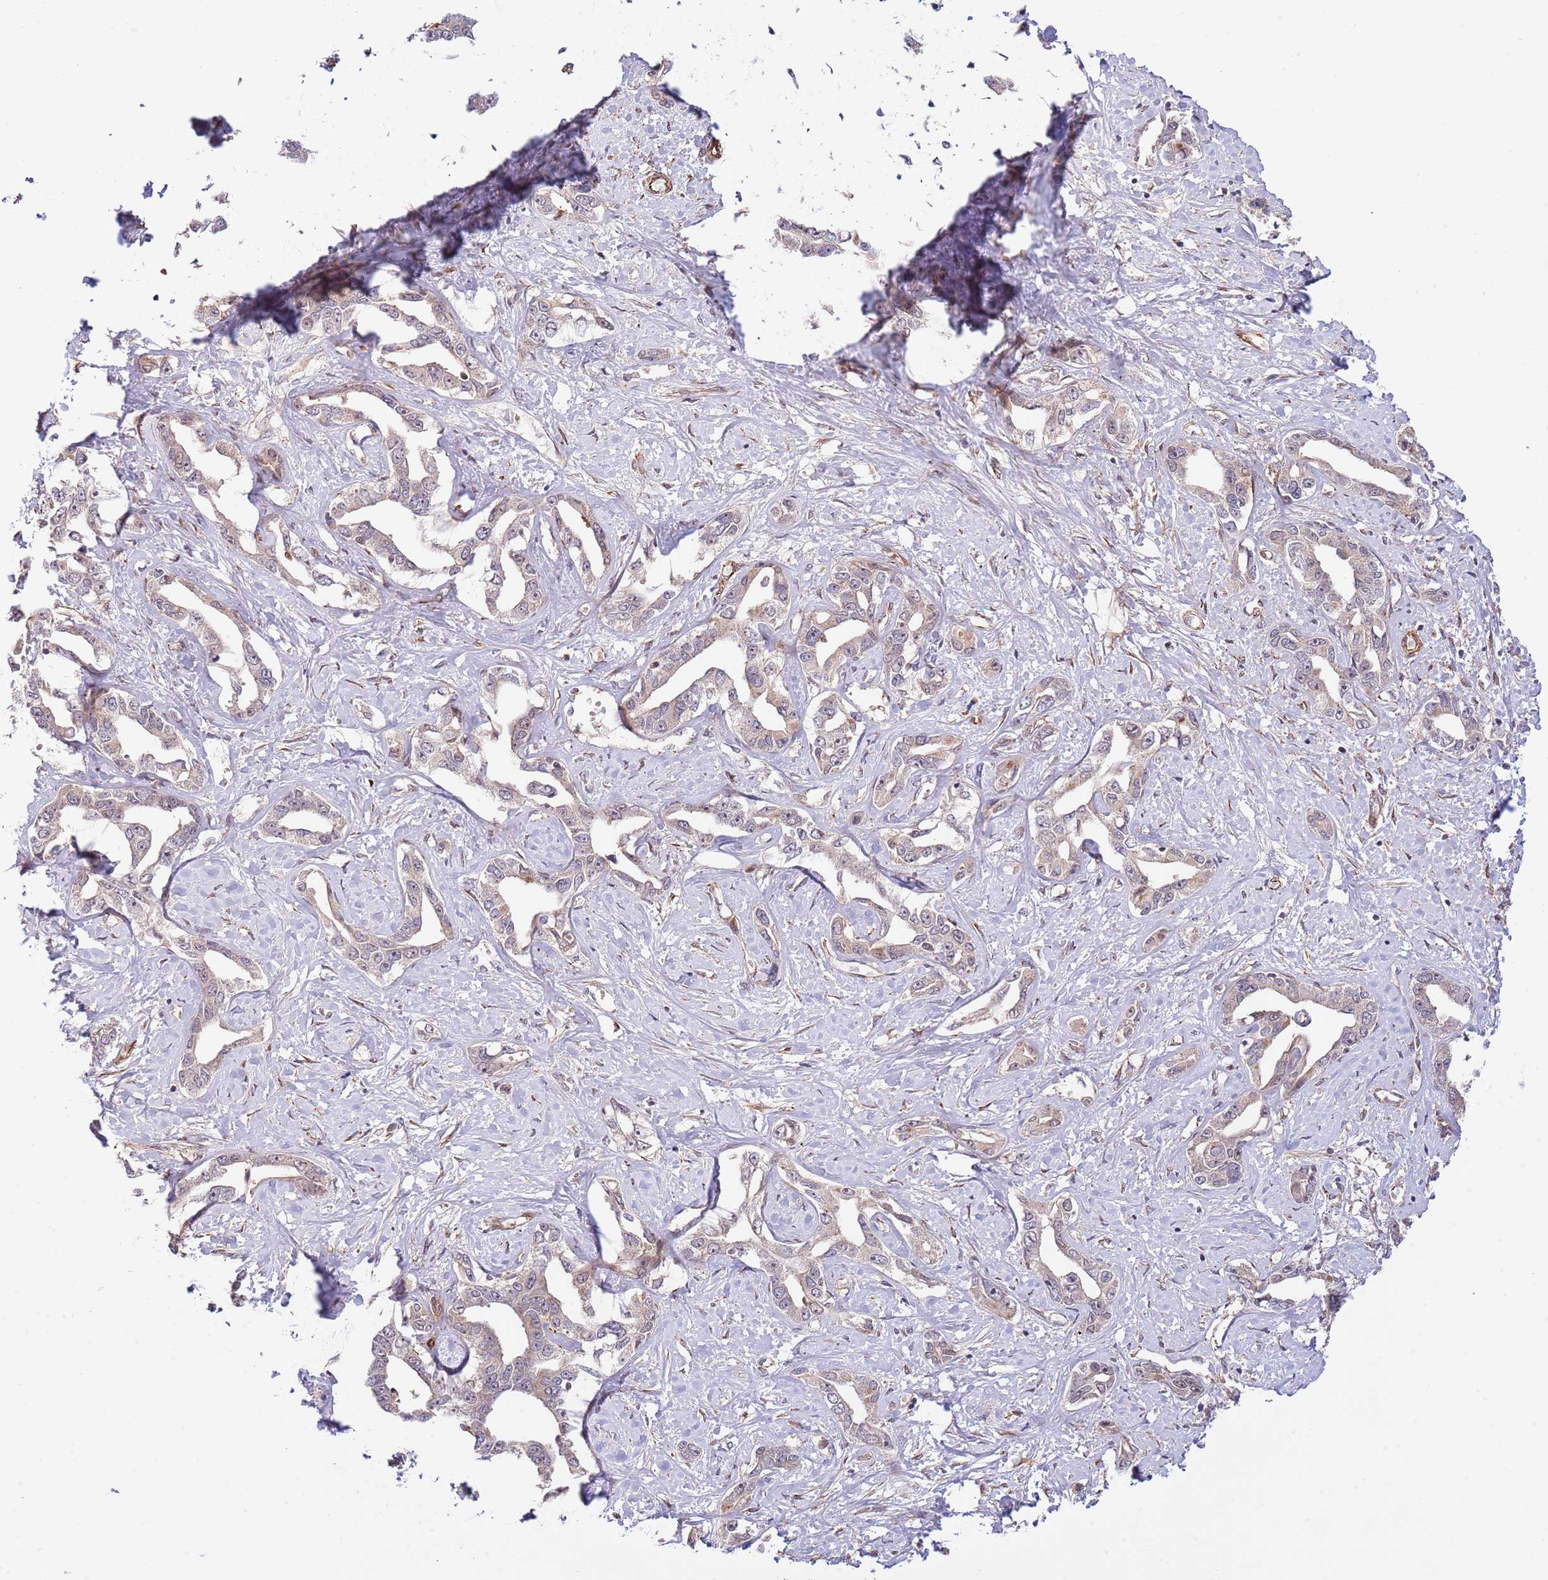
{"staining": {"intensity": "weak", "quantity": "25%-75%", "location": "cytoplasmic/membranous"}, "tissue": "liver cancer", "cell_type": "Tumor cells", "image_type": "cancer", "snomed": [{"axis": "morphology", "description": "Cholangiocarcinoma"}, {"axis": "topography", "description": "Liver"}], "caption": "Immunohistochemical staining of liver cancer (cholangiocarcinoma) exhibits low levels of weak cytoplasmic/membranous protein staining in approximately 25%-75% of tumor cells.", "gene": "NEK3", "patient": {"sex": "male", "age": 59}}